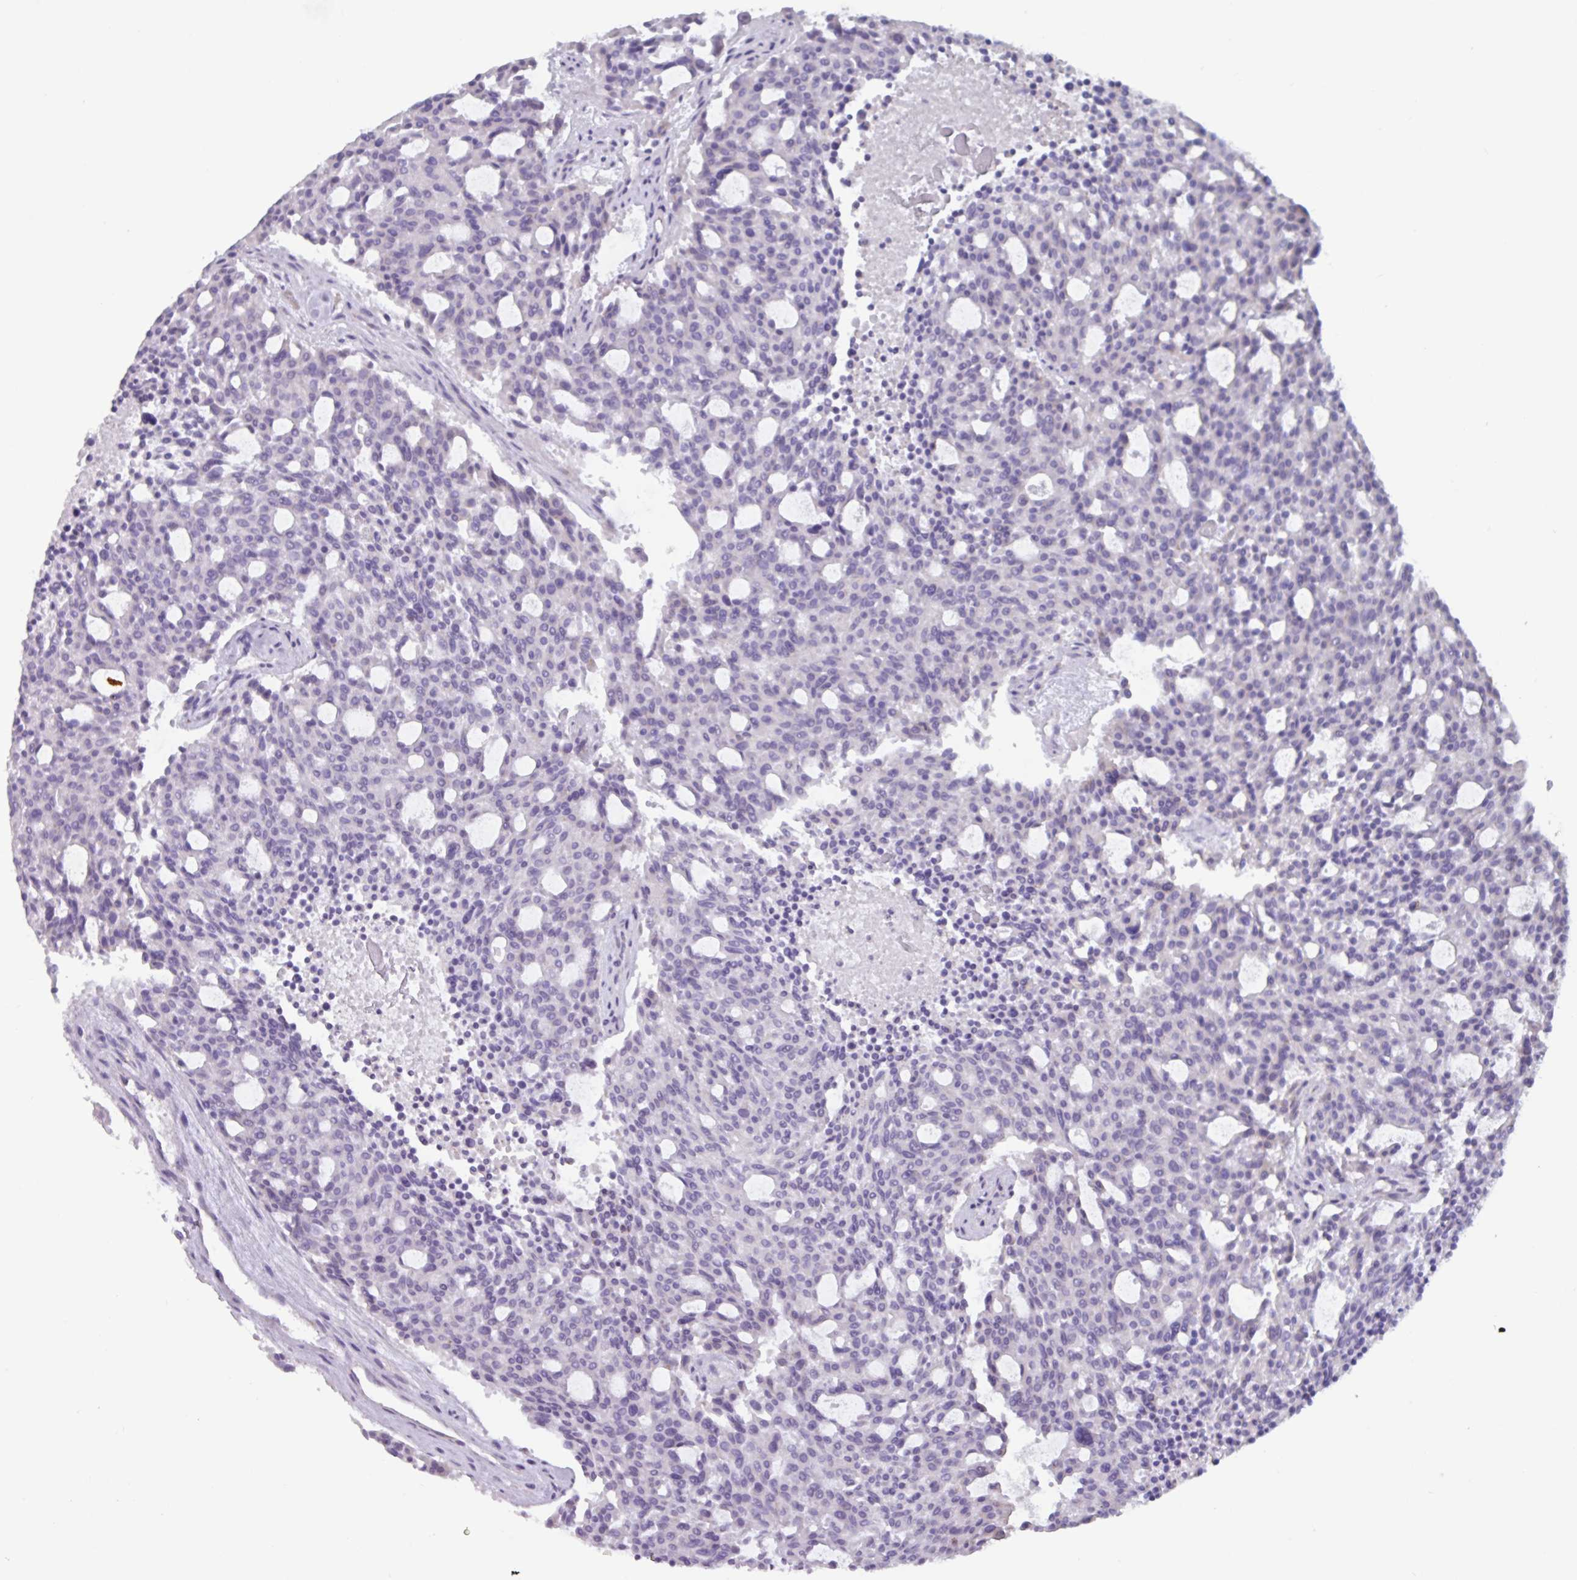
{"staining": {"intensity": "negative", "quantity": "none", "location": "none"}, "tissue": "carcinoid", "cell_type": "Tumor cells", "image_type": "cancer", "snomed": [{"axis": "morphology", "description": "Carcinoid, malignant, NOS"}, {"axis": "topography", "description": "Pancreas"}], "caption": "This is an IHC image of carcinoid. There is no positivity in tumor cells.", "gene": "ADGRE1", "patient": {"sex": "female", "age": 54}}